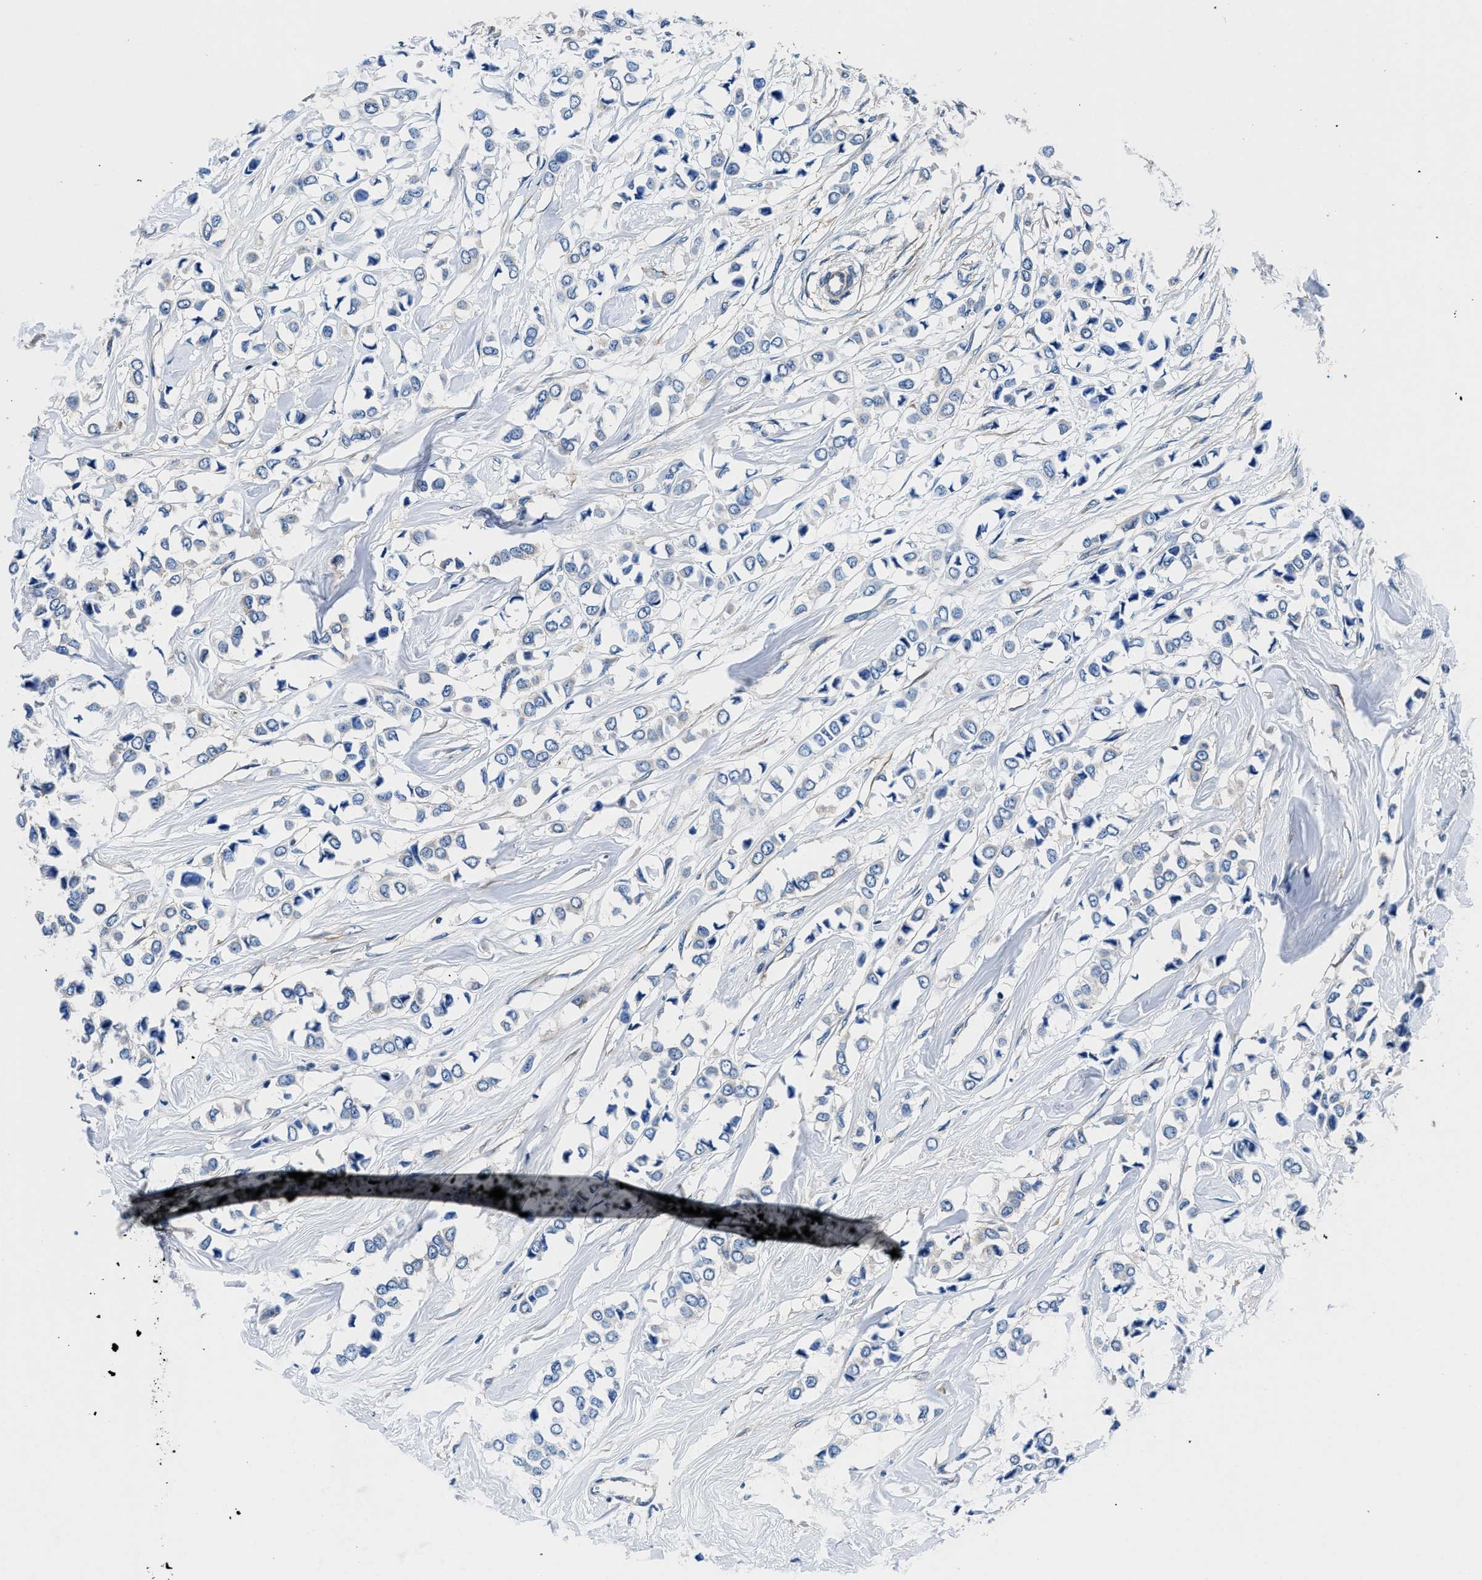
{"staining": {"intensity": "negative", "quantity": "none", "location": "none"}, "tissue": "breast cancer", "cell_type": "Tumor cells", "image_type": "cancer", "snomed": [{"axis": "morphology", "description": "Lobular carcinoma"}, {"axis": "topography", "description": "Breast"}], "caption": "Human breast cancer stained for a protein using immunohistochemistry shows no staining in tumor cells.", "gene": "NEU1", "patient": {"sex": "female", "age": 51}}